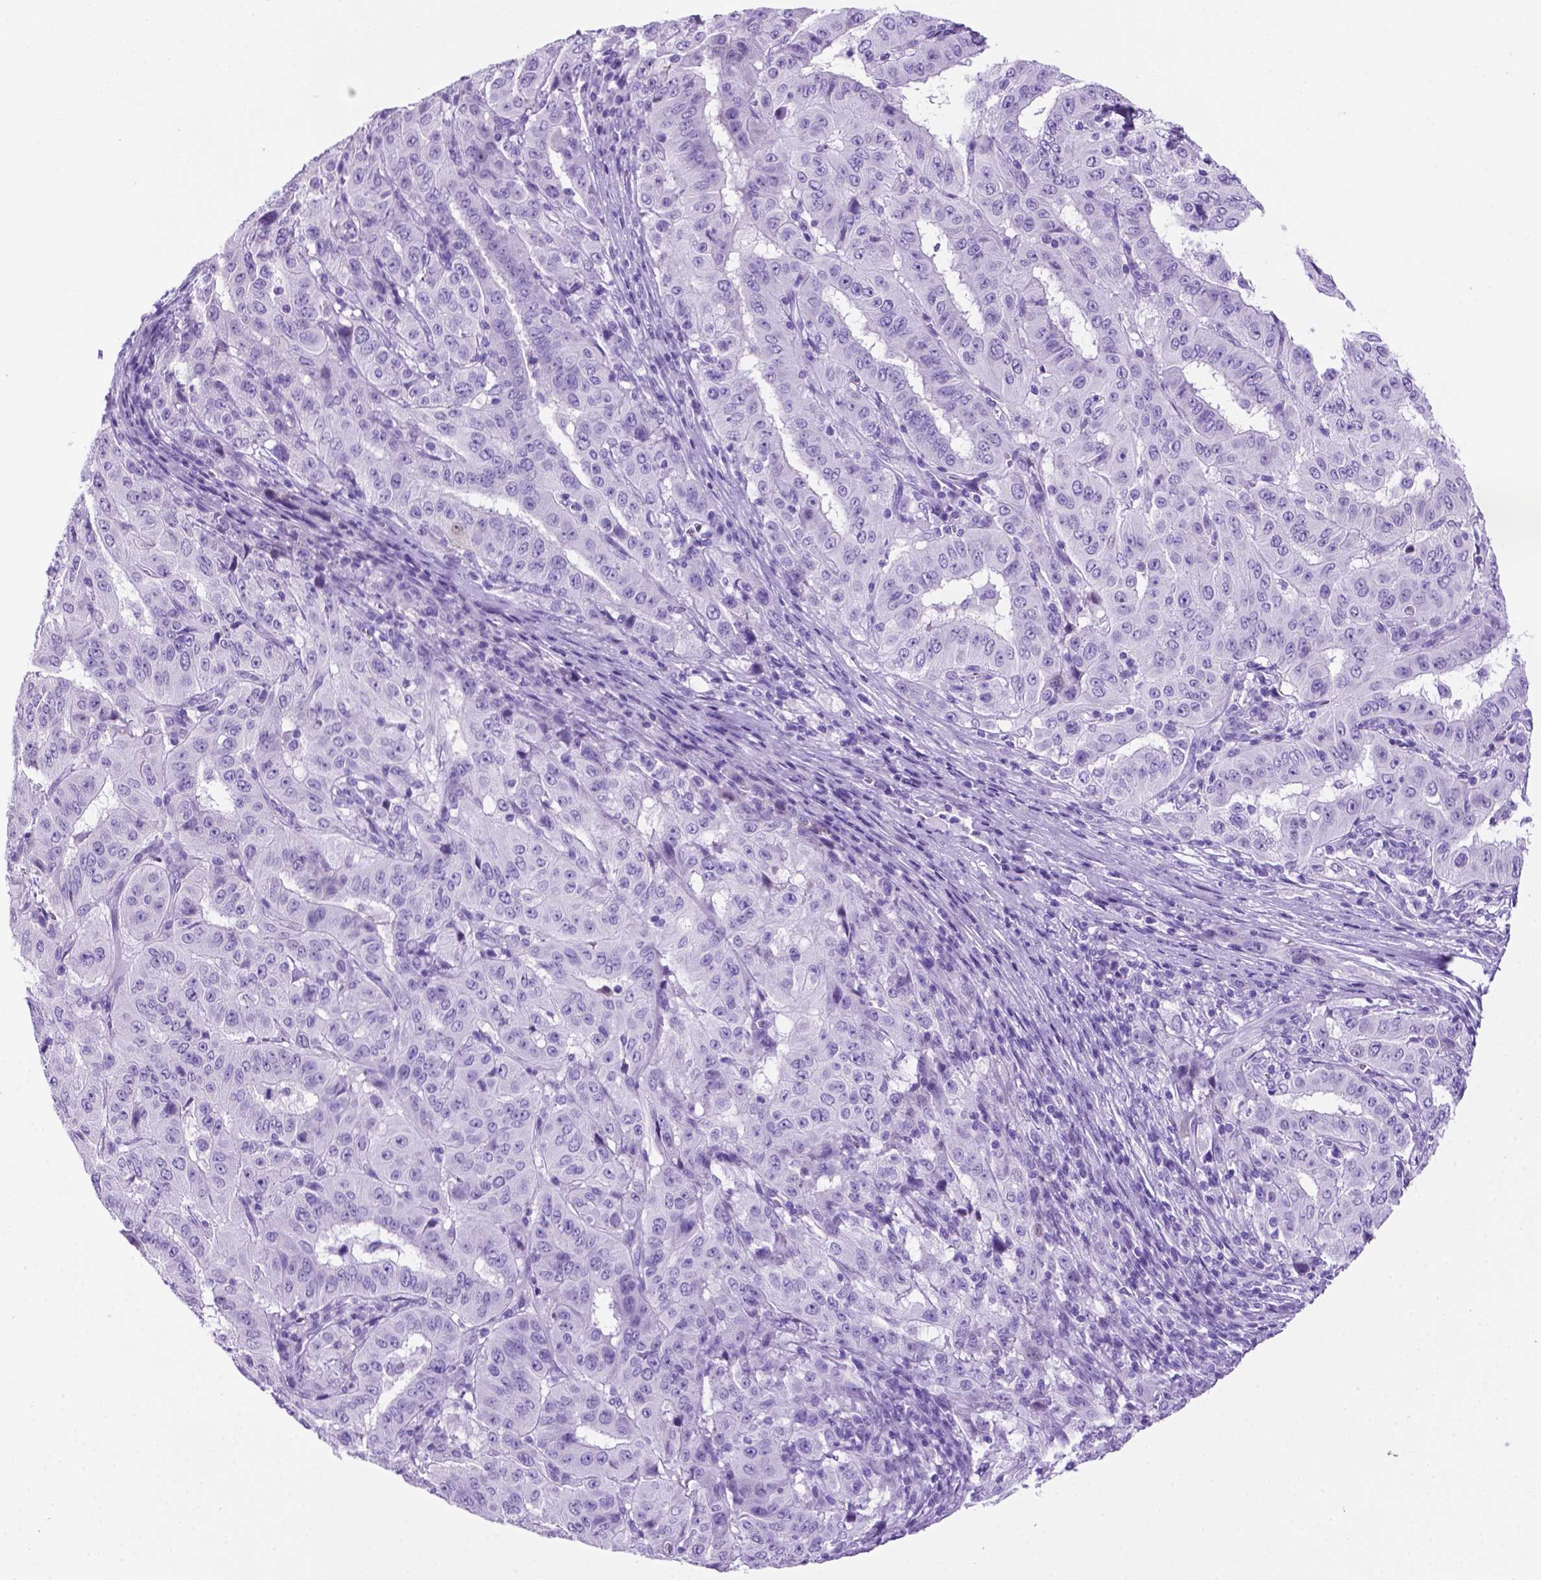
{"staining": {"intensity": "negative", "quantity": "none", "location": "none"}, "tissue": "pancreatic cancer", "cell_type": "Tumor cells", "image_type": "cancer", "snomed": [{"axis": "morphology", "description": "Adenocarcinoma, NOS"}, {"axis": "topography", "description": "Pancreas"}], "caption": "This is a histopathology image of IHC staining of pancreatic cancer (adenocarcinoma), which shows no positivity in tumor cells.", "gene": "C17orf107", "patient": {"sex": "male", "age": 63}}